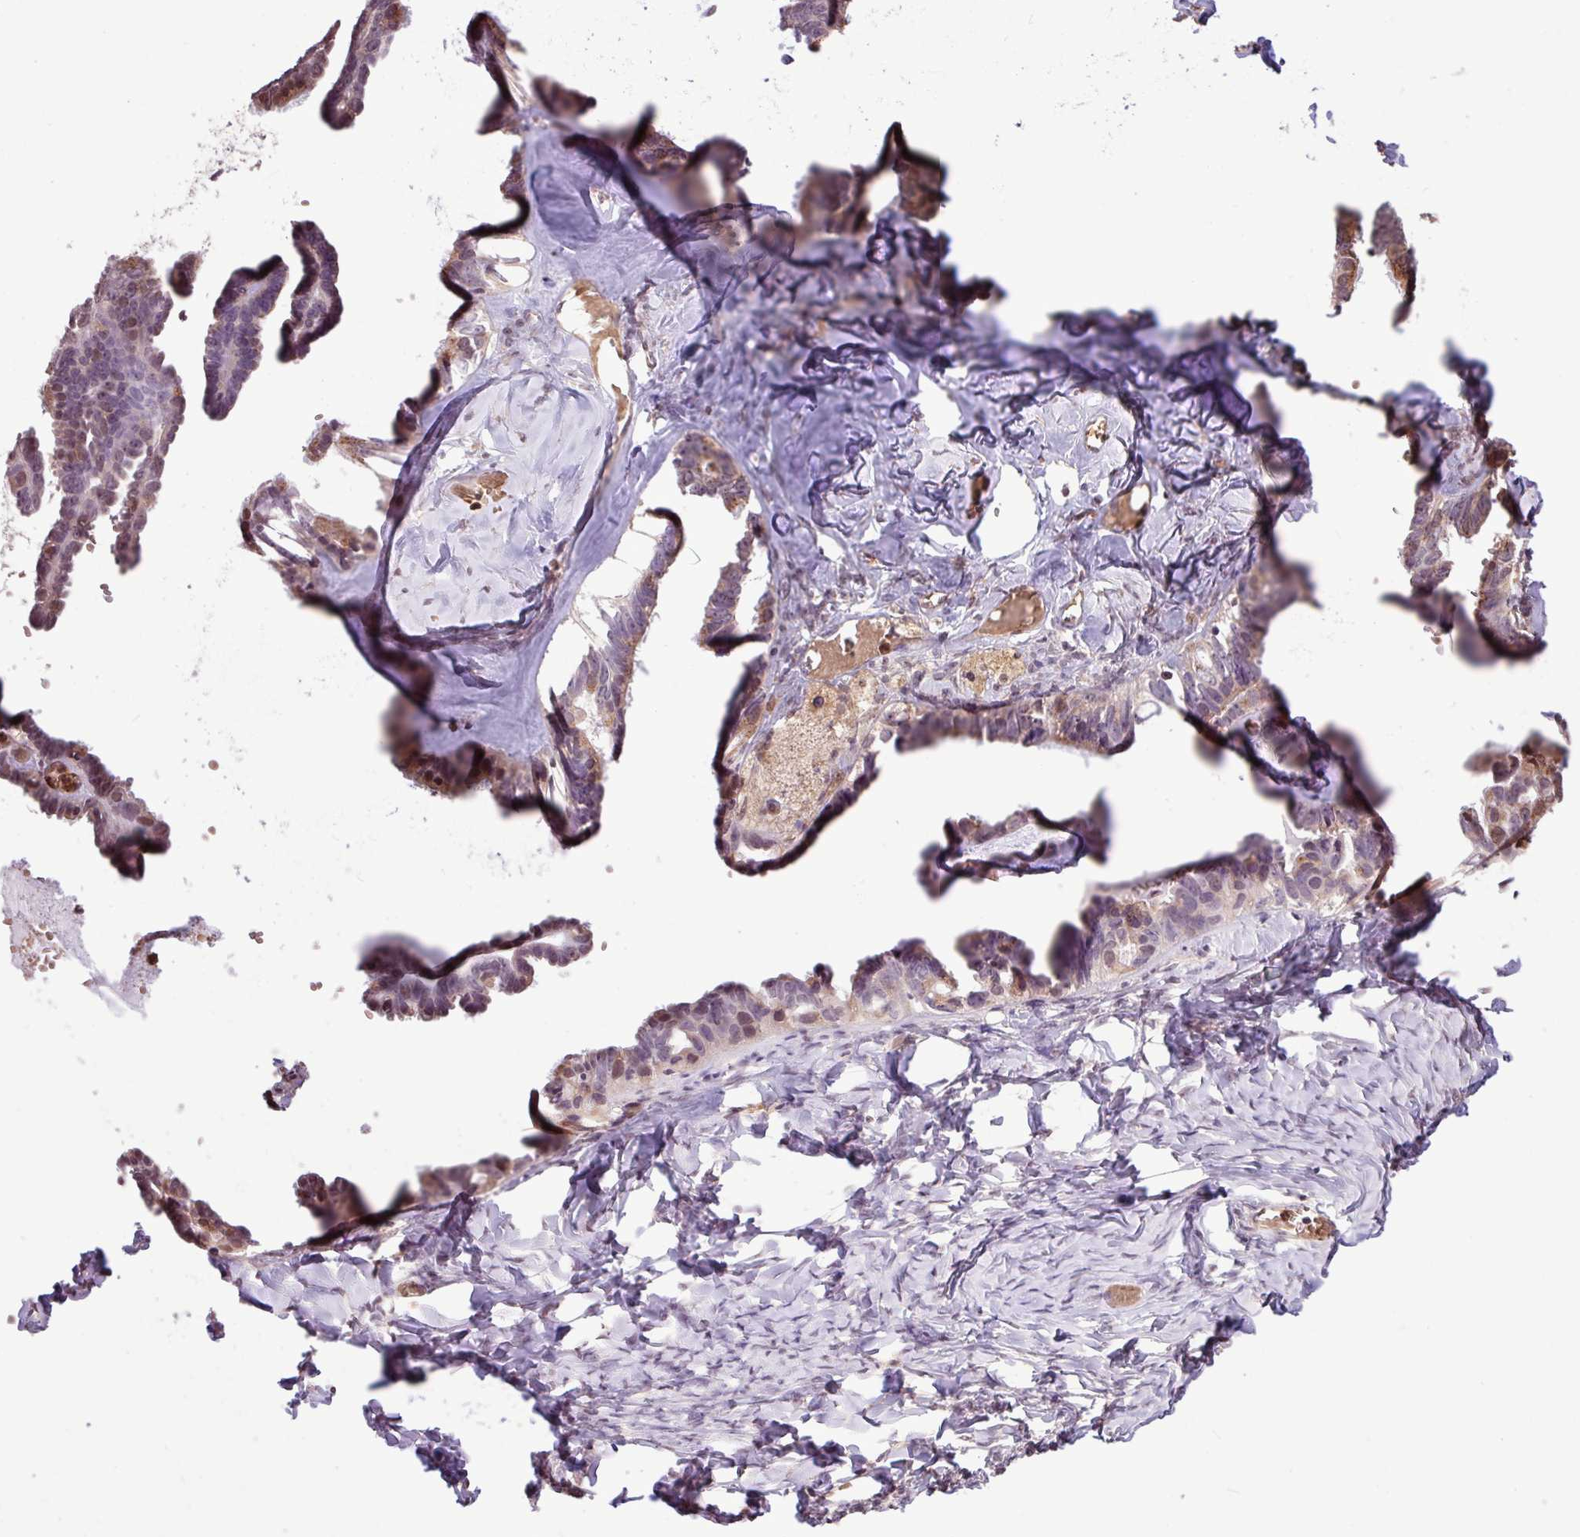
{"staining": {"intensity": "moderate", "quantity": "25%-75%", "location": "cytoplasmic/membranous,nuclear"}, "tissue": "ovarian cancer", "cell_type": "Tumor cells", "image_type": "cancer", "snomed": [{"axis": "morphology", "description": "Cystadenocarcinoma, serous, NOS"}, {"axis": "topography", "description": "Ovary"}], "caption": "Immunohistochemistry photomicrograph of neoplastic tissue: human ovarian serous cystadenocarcinoma stained using immunohistochemistry displays medium levels of moderate protein expression localized specifically in the cytoplasmic/membranous and nuclear of tumor cells, appearing as a cytoplasmic/membranous and nuclear brown color.", "gene": "CHST11", "patient": {"sex": "female", "age": 69}}